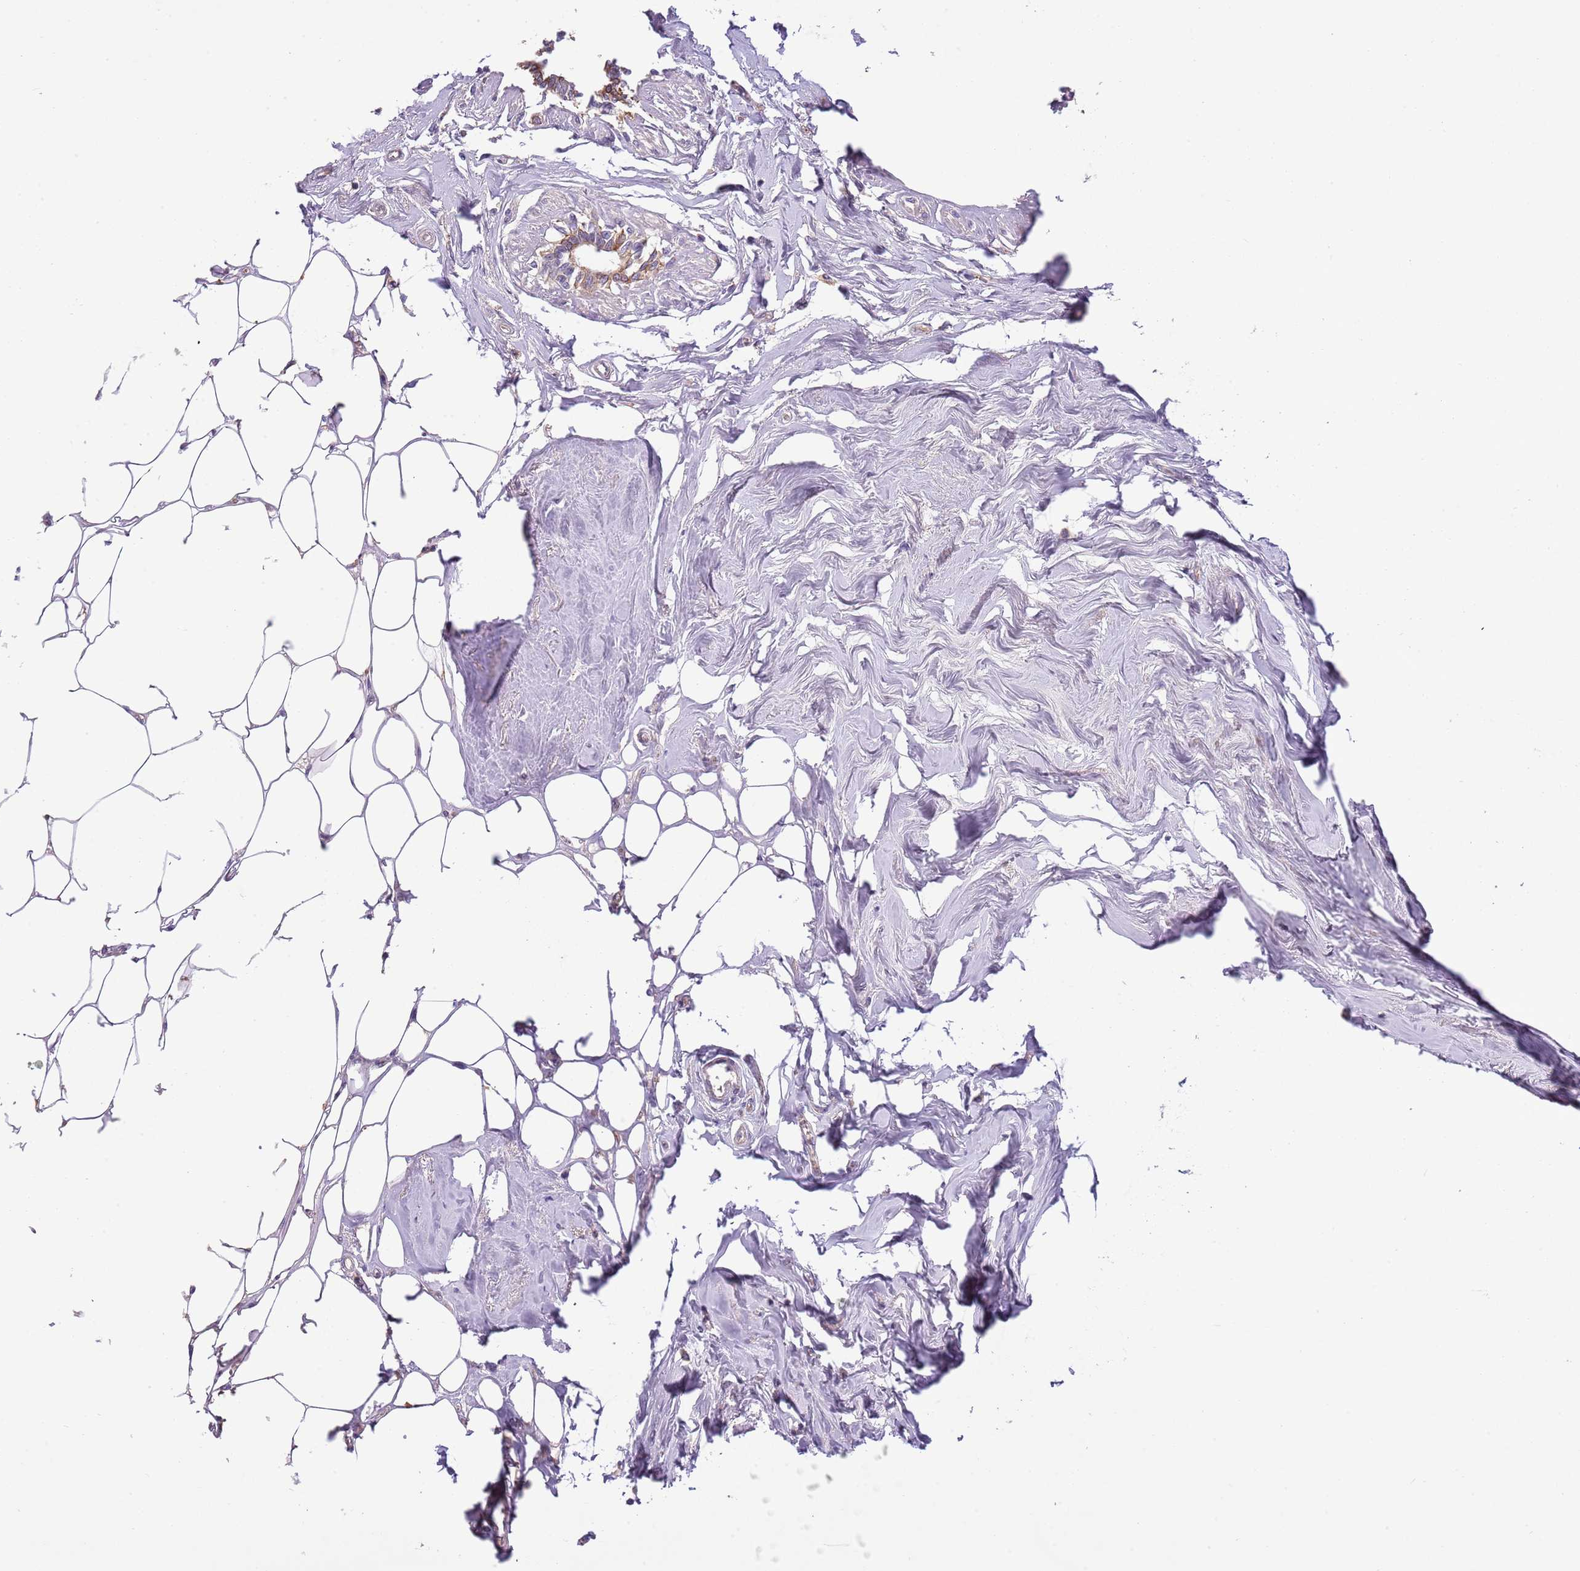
{"staining": {"intensity": "moderate", "quantity": "<25%", "location": "cytoplasmic/membranous"}, "tissue": "breast cancer", "cell_type": "Tumor cells", "image_type": "cancer", "snomed": [{"axis": "morphology", "description": "Duct carcinoma"}, {"axis": "topography", "description": "Breast"}], "caption": "An immunohistochemistry photomicrograph of neoplastic tissue is shown. Protein staining in brown shows moderate cytoplasmic/membranous positivity in invasive ductal carcinoma (breast) within tumor cells. The staining was performed using DAB (3,3'-diaminobenzidine), with brown indicating positive protein expression. Nuclei are stained blue with hematoxylin.", "gene": "HES3", "patient": {"sex": "female", "age": 83}}